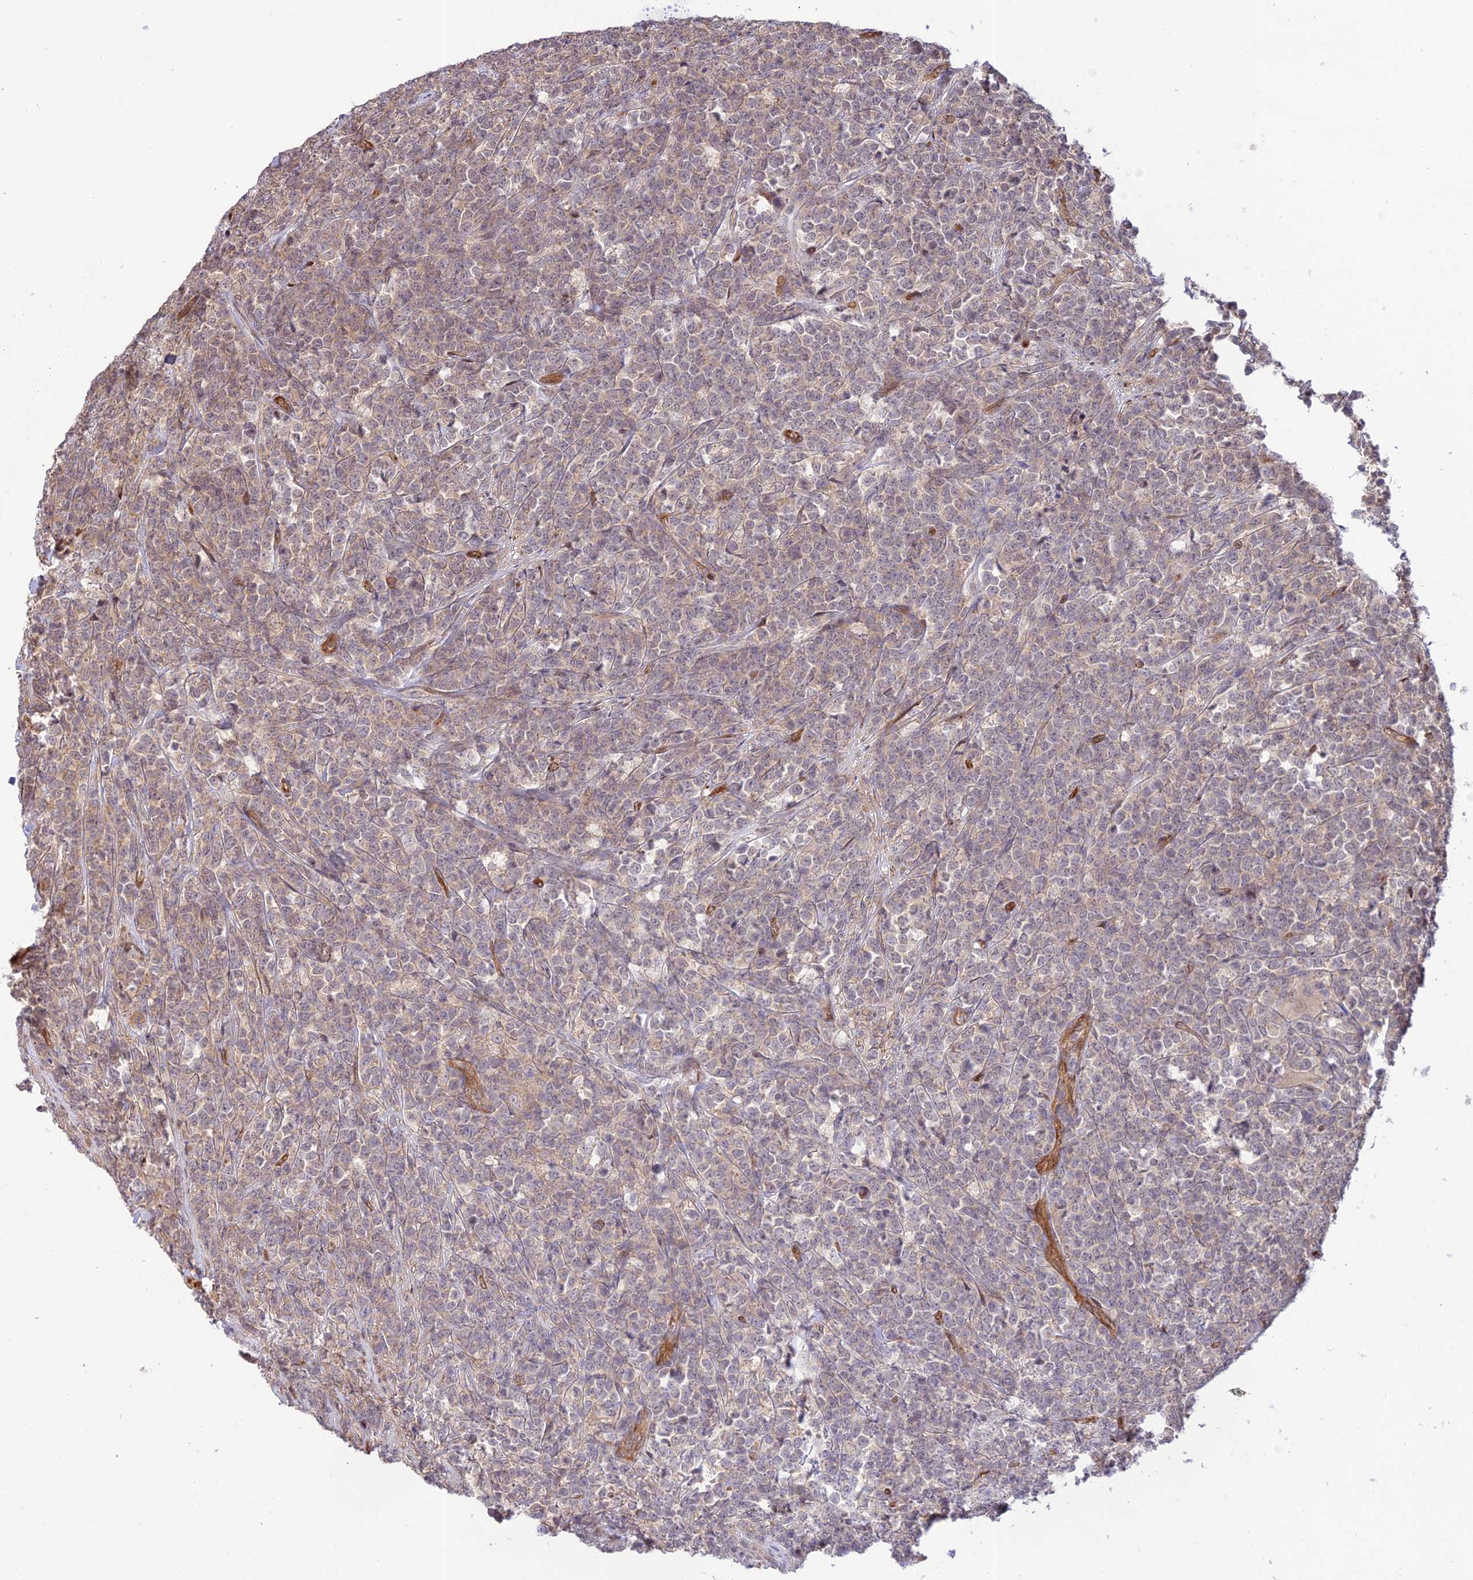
{"staining": {"intensity": "negative", "quantity": "none", "location": "none"}, "tissue": "lymphoma", "cell_type": "Tumor cells", "image_type": "cancer", "snomed": [{"axis": "morphology", "description": "Malignant lymphoma, non-Hodgkin's type, High grade"}, {"axis": "topography", "description": "Small intestine"}], "caption": "This is a photomicrograph of IHC staining of high-grade malignant lymphoma, non-Hodgkin's type, which shows no staining in tumor cells.", "gene": "ZNF584", "patient": {"sex": "male", "age": 8}}